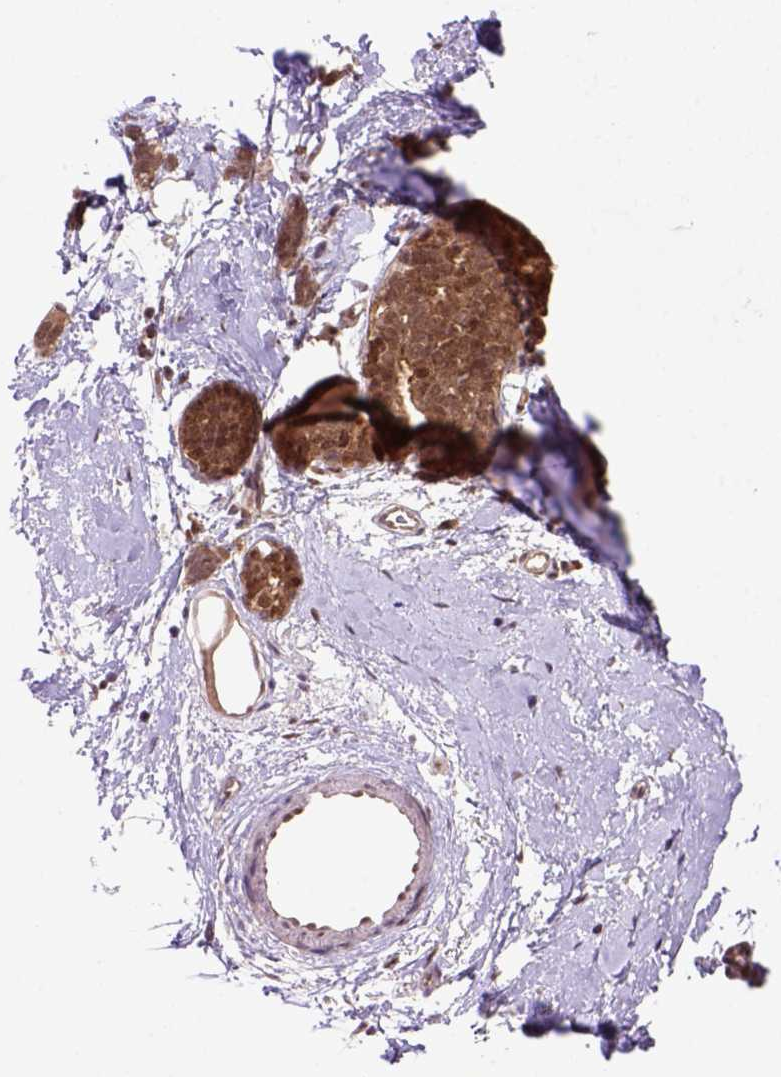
{"staining": {"intensity": "strong", "quantity": ">75%", "location": "cytoplasmic/membranous,nuclear"}, "tissue": "breast cancer", "cell_type": "Tumor cells", "image_type": "cancer", "snomed": [{"axis": "morphology", "description": "Duct carcinoma"}, {"axis": "topography", "description": "Breast"}], "caption": "Immunohistochemistry (IHC) of human breast cancer reveals high levels of strong cytoplasmic/membranous and nuclear positivity in about >75% of tumor cells.", "gene": "PSMC2", "patient": {"sex": "female", "age": 40}}